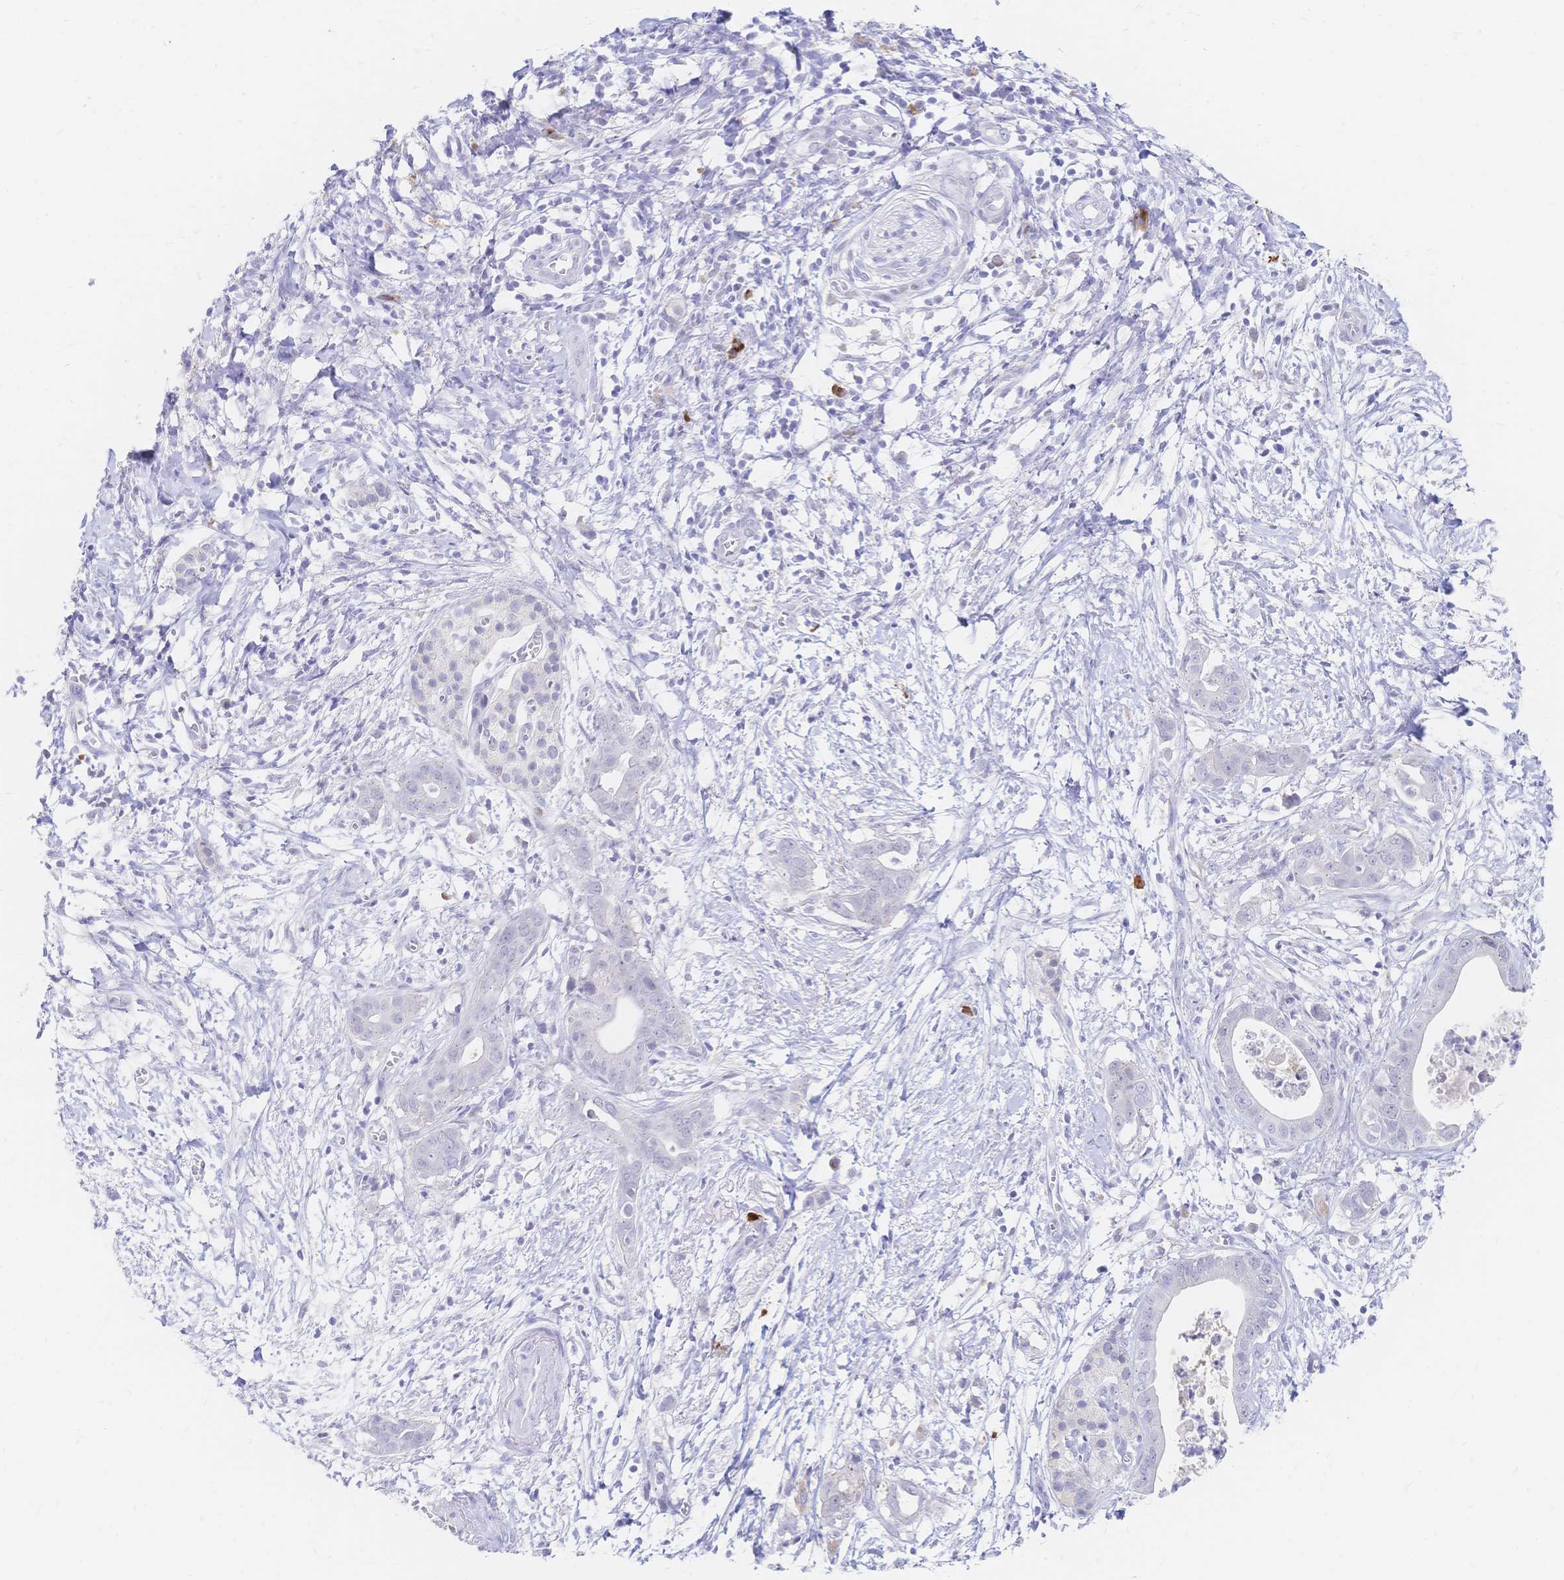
{"staining": {"intensity": "negative", "quantity": "none", "location": "none"}, "tissue": "pancreatic cancer", "cell_type": "Tumor cells", "image_type": "cancer", "snomed": [{"axis": "morphology", "description": "Adenocarcinoma, NOS"}, {"axis": "topography", "description": "Pancreas"}], "caption": "Immunohistochemistry (IHC) photomicrograph of human pancreatic adenocarcinoma stained for a protein (brown), which displays no staining in tumor cells. Nuclei are stained in blue.", "gene": "PSORS1C2", "patient": {"sex": "male", "age": 61}}